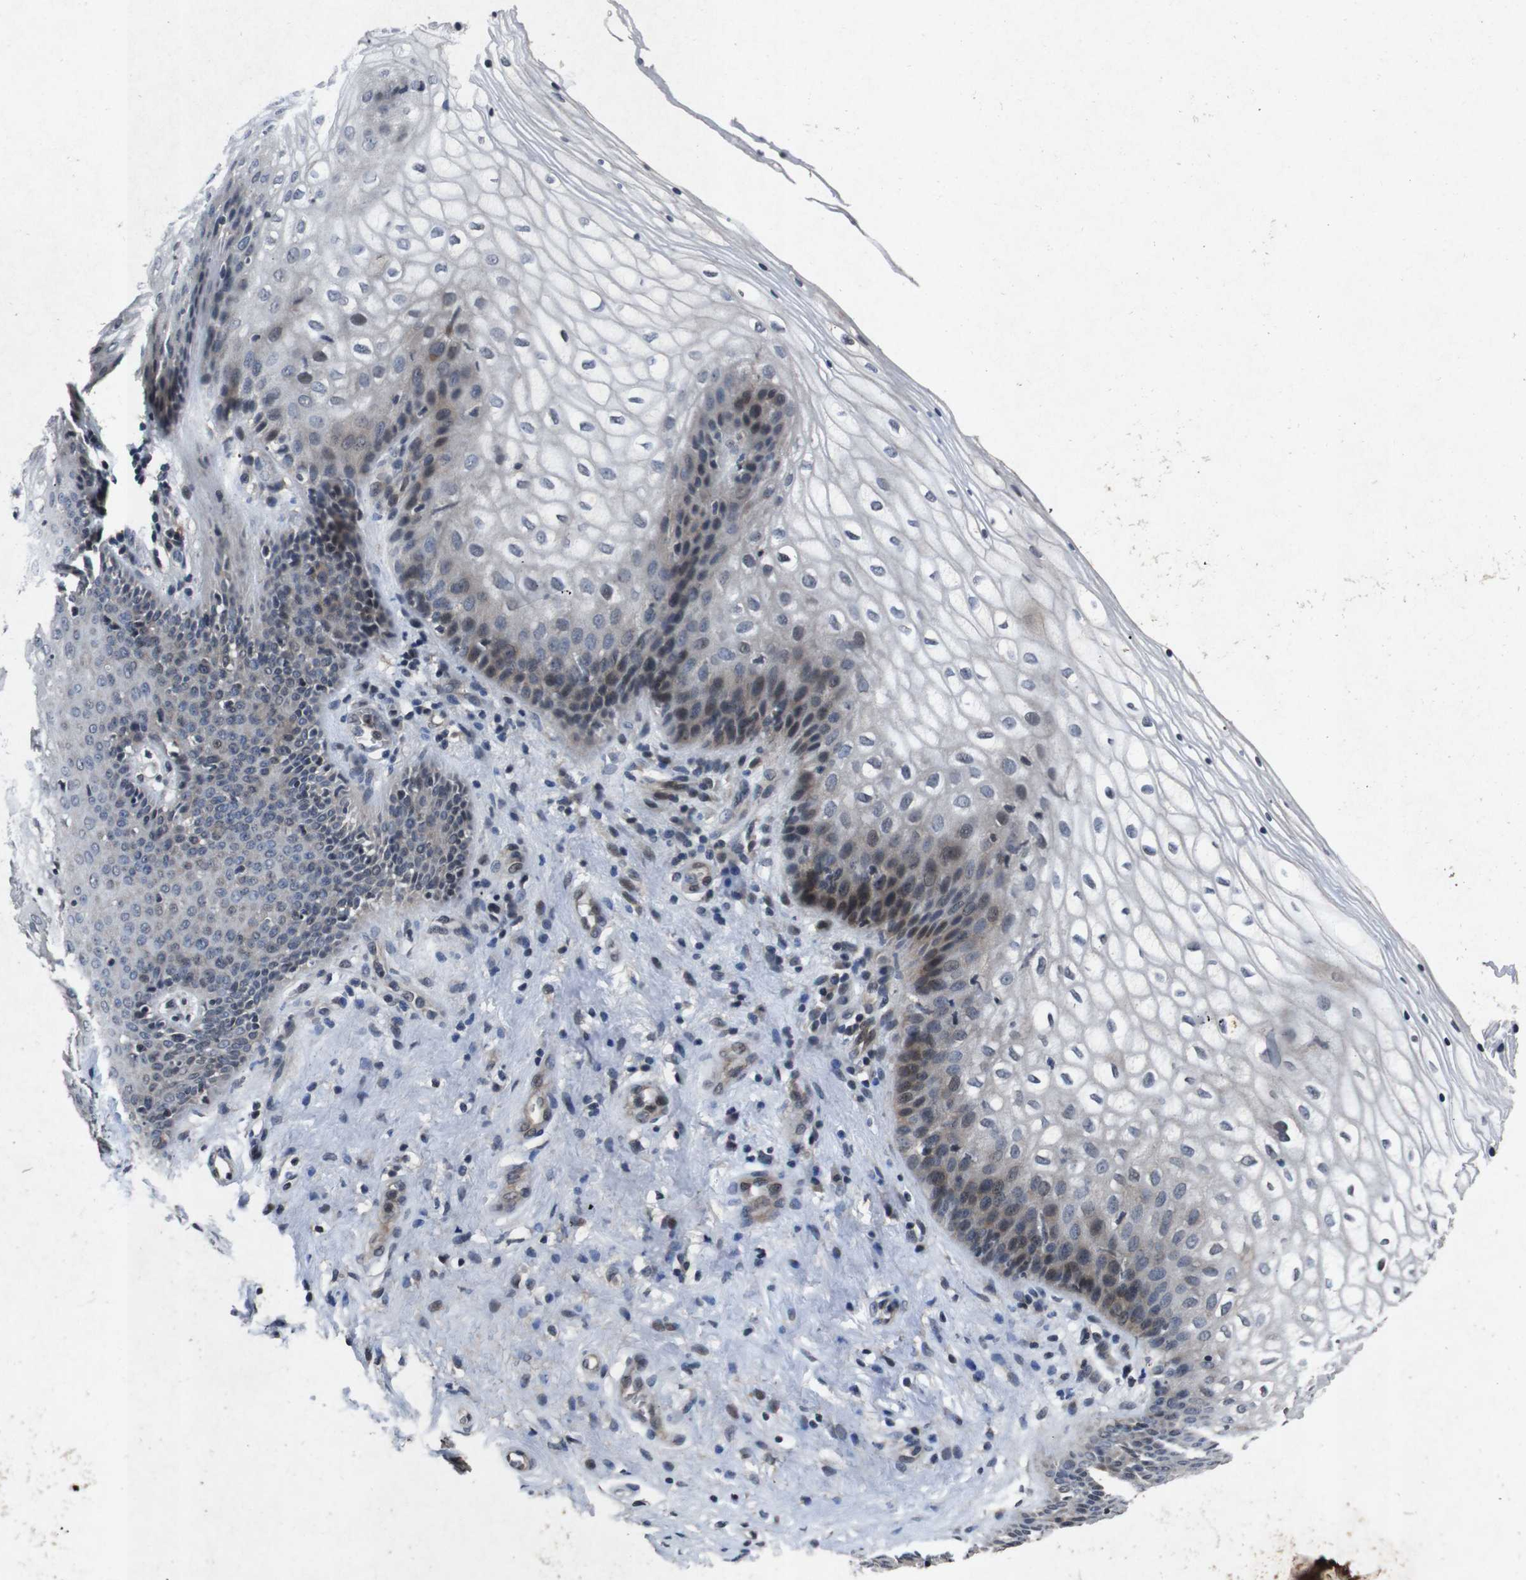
{"staining": {"intensity": "weak", "quantity": "<25%", "location": "cytoplasmic/membranous"}, "tissue": "vagina", "cell_type": "Squamous epithelial cells", "image_type": "normal", "snomed": [{"axis": "morphology", "description": "Normal tissue, NOS"}, {"axis": "topography", "description": "Vagina"}], "caption": "This is an immunohistochemistry micrograph of unremarkable vagina. There is no expression in squamous epithelial cells.", "gene": "AKT3", "patient": {"sex": "female", "age": 34}}